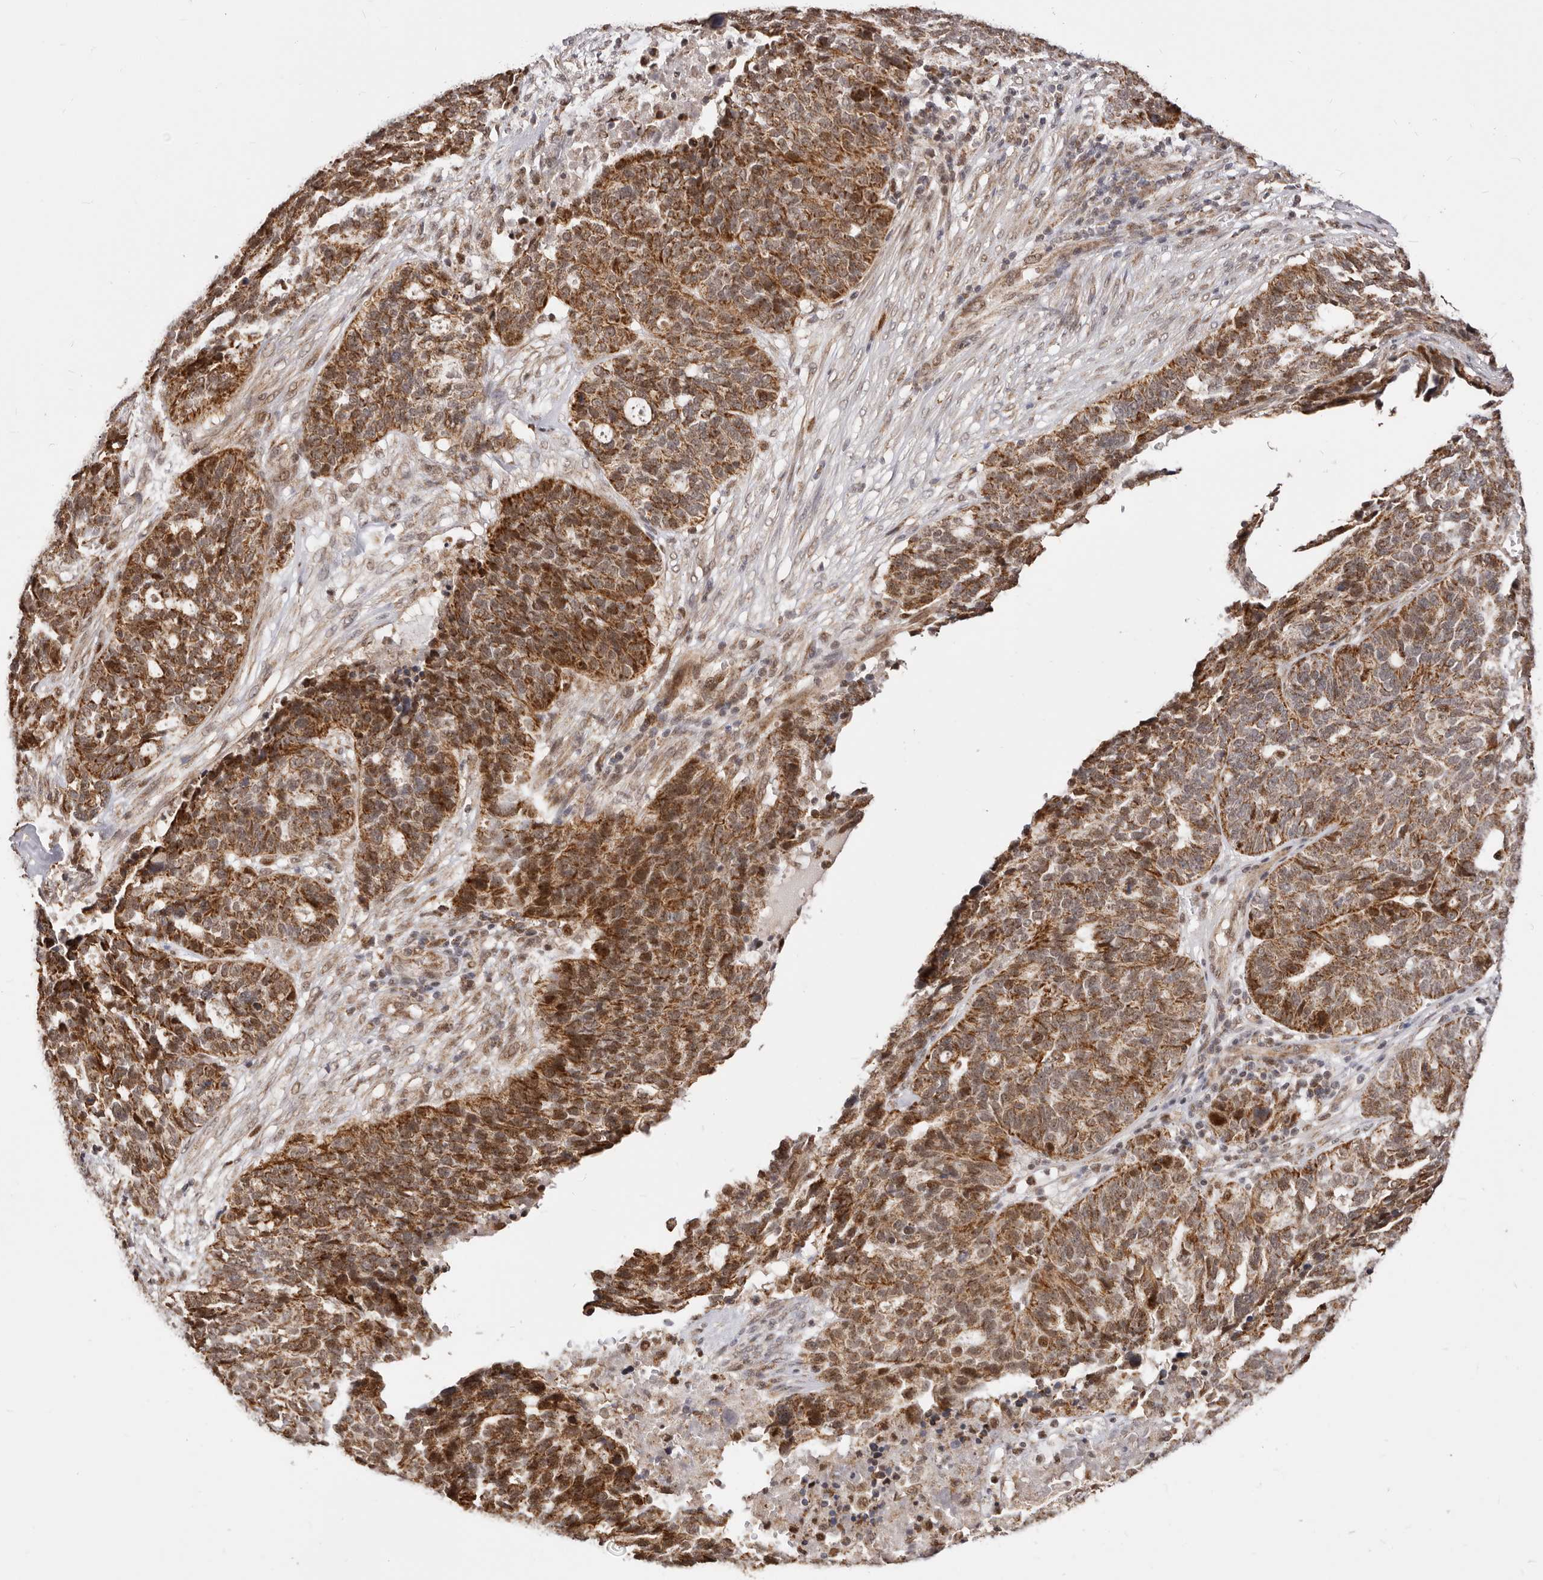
{"staining": {"intensity": "strong", "quantity": "25%-75%", "location": "cytoplasmic/membranous,nuclear"}, "tissue": "ovarian cancer", "cell_type": "Tumor cells", "image_type": "cancer", "snomed": [{"axis": "morphology", "description": "Cystadenocarcinoma, serous, NOS"}, {"axis": "topography", "description": "Ovary"}], "caption": "Immunohistochemical staining of ovarian cancer demonstrates high levels of strong cytoplasmic/membranous and nuclear positivity in approximately 25%-75% of tumor cells.", "gene": "SEC14L1", "patient": {"sex": "female", "age": 59}}